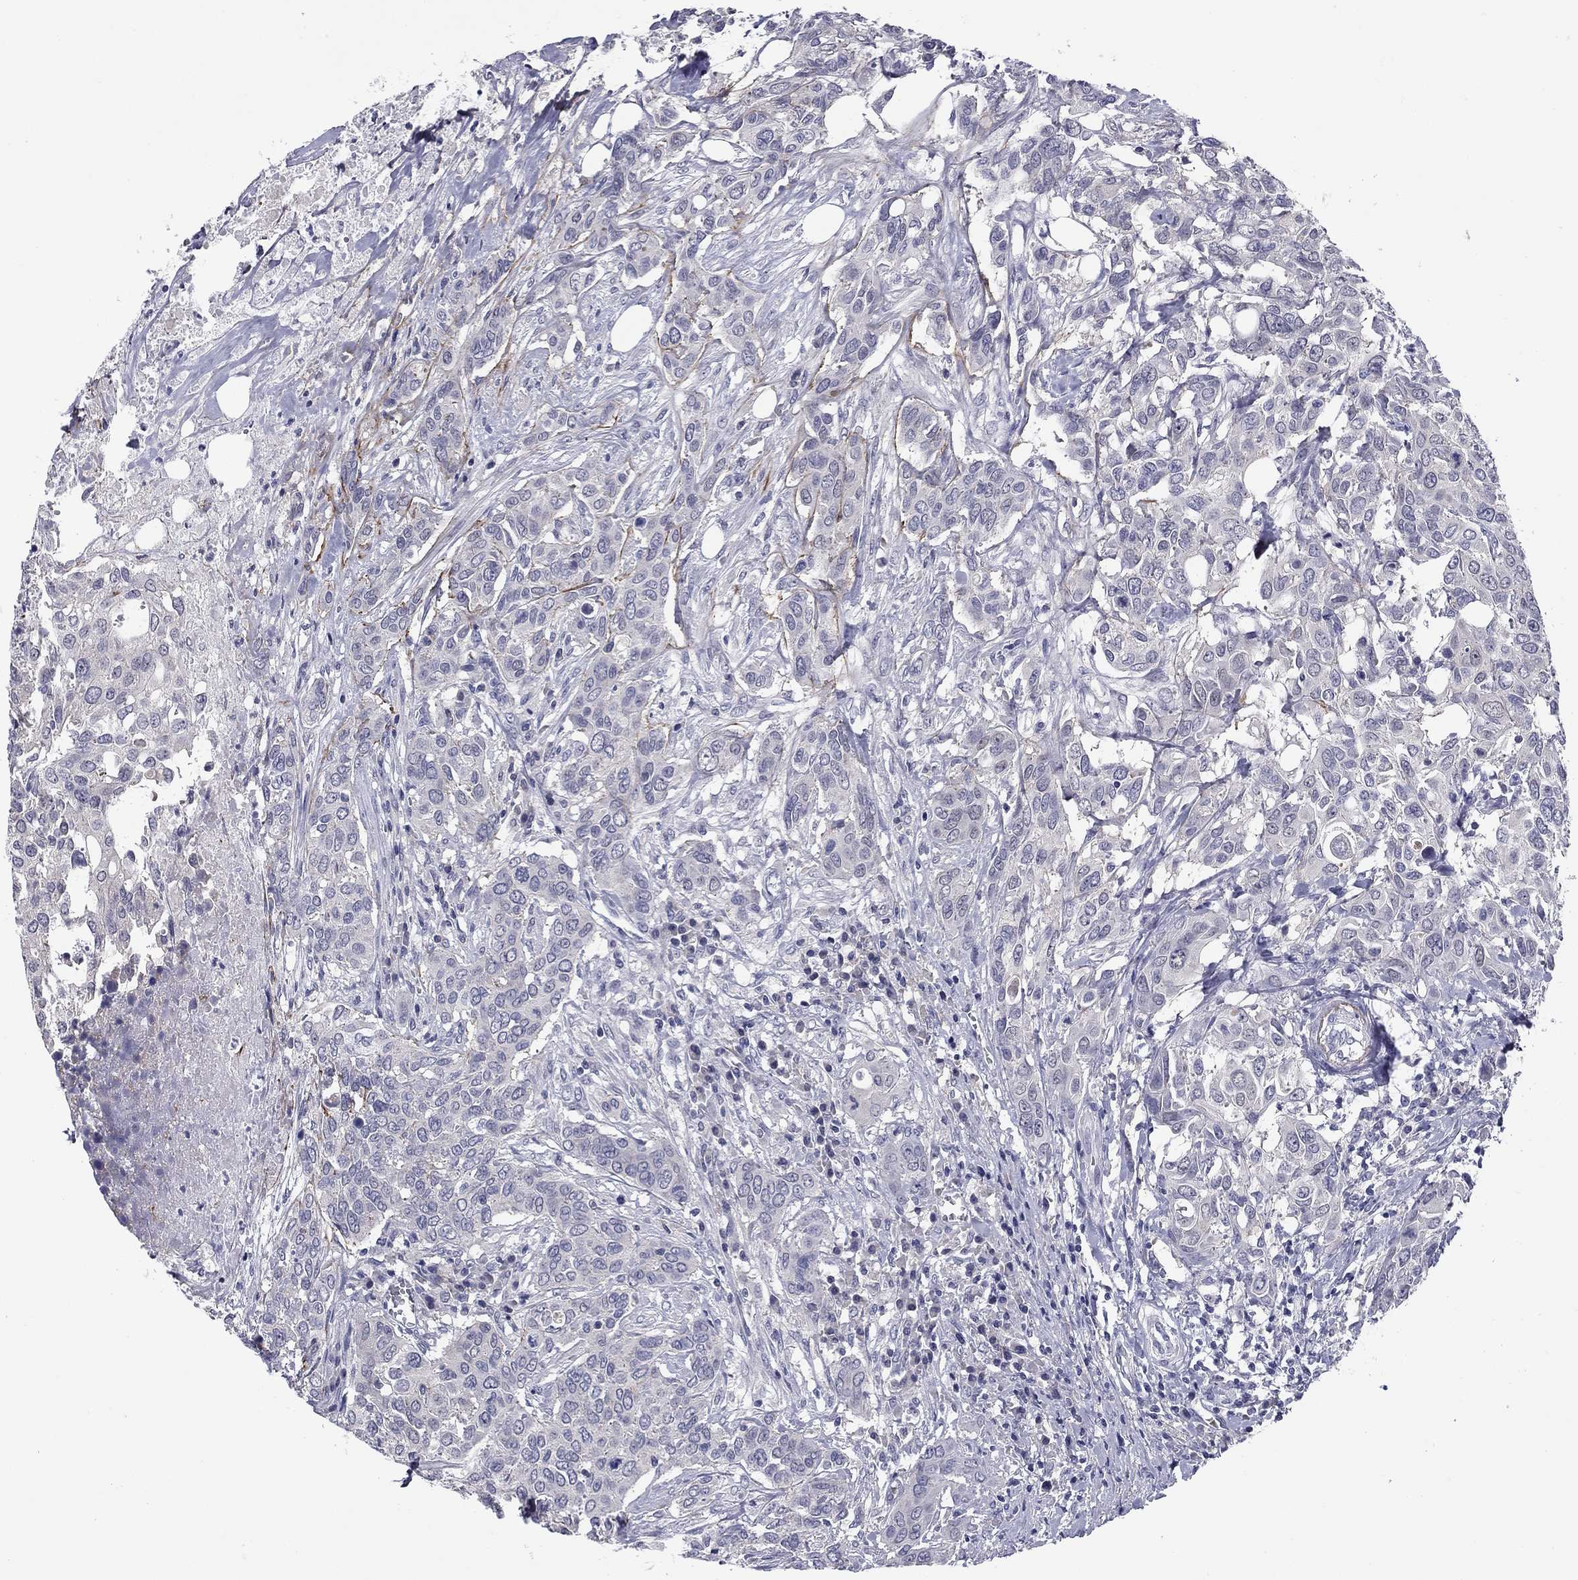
{"staining": {"intensity": "negative", "quantity": "none", "location": "none"}, "tissue": "urothelial cancer", "cell_type": "Tumor cells", "image_type": "cancer", "snomed": [{"axis": "morphology", "description": "Urothelial carcinoma, NOS"}, {"axis": "morphology", "description": "Urothelial carcinoma, High grade"}, {"axis": "topography", "description": "Urinary bladder"}], "caption": "The micrograph displays no staining of tumor cells in transitional cell carcinoma.", "gene": "REXO5", "patient": {"sex": "male", "age": 63}}